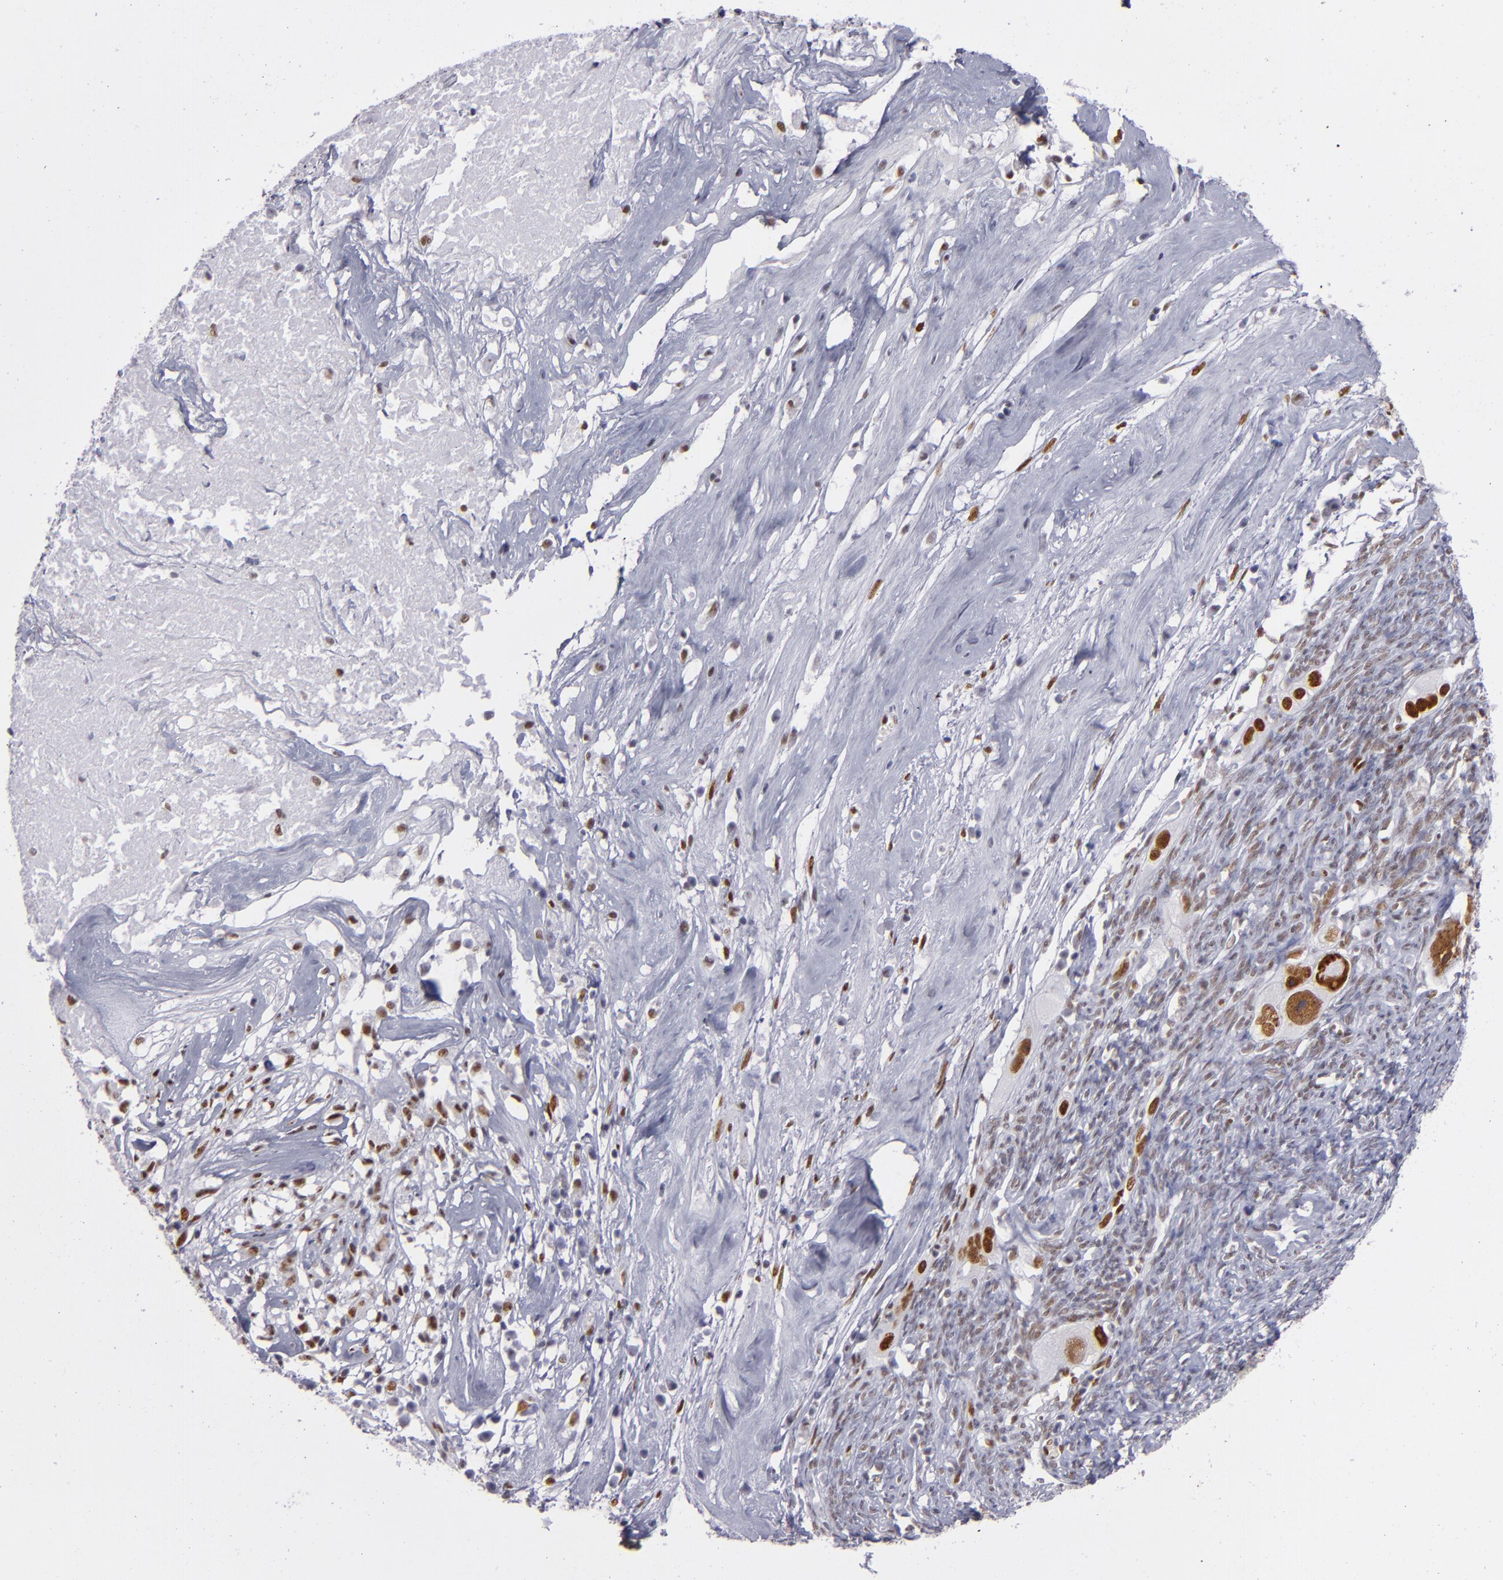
{"staining": {"intensity": "strong", "quantity": "25%-75%", "location": "nuclear"}, "tissue": "ovarian cancer", "cell_type": "Tumor cells", "image_type": "cancer", "snomed": [{"axis": "morphology", "description": "Normal tissue, NOS"}, {"axis": "morphology", "description": "Cystadenocarcinoma, serous, NOS"}, {"axis": "topography", "description": "Ovary"}], "caption": "An IHC micrograph of neoplastic tissue is shown. Protein staining in brown labels strong nuclear positivity in ovarian cancer (serous cystadenocarcinoma) within tumor cells.", "gene": "TOP3A", "patient": {"sex": "female", "age": 62}}